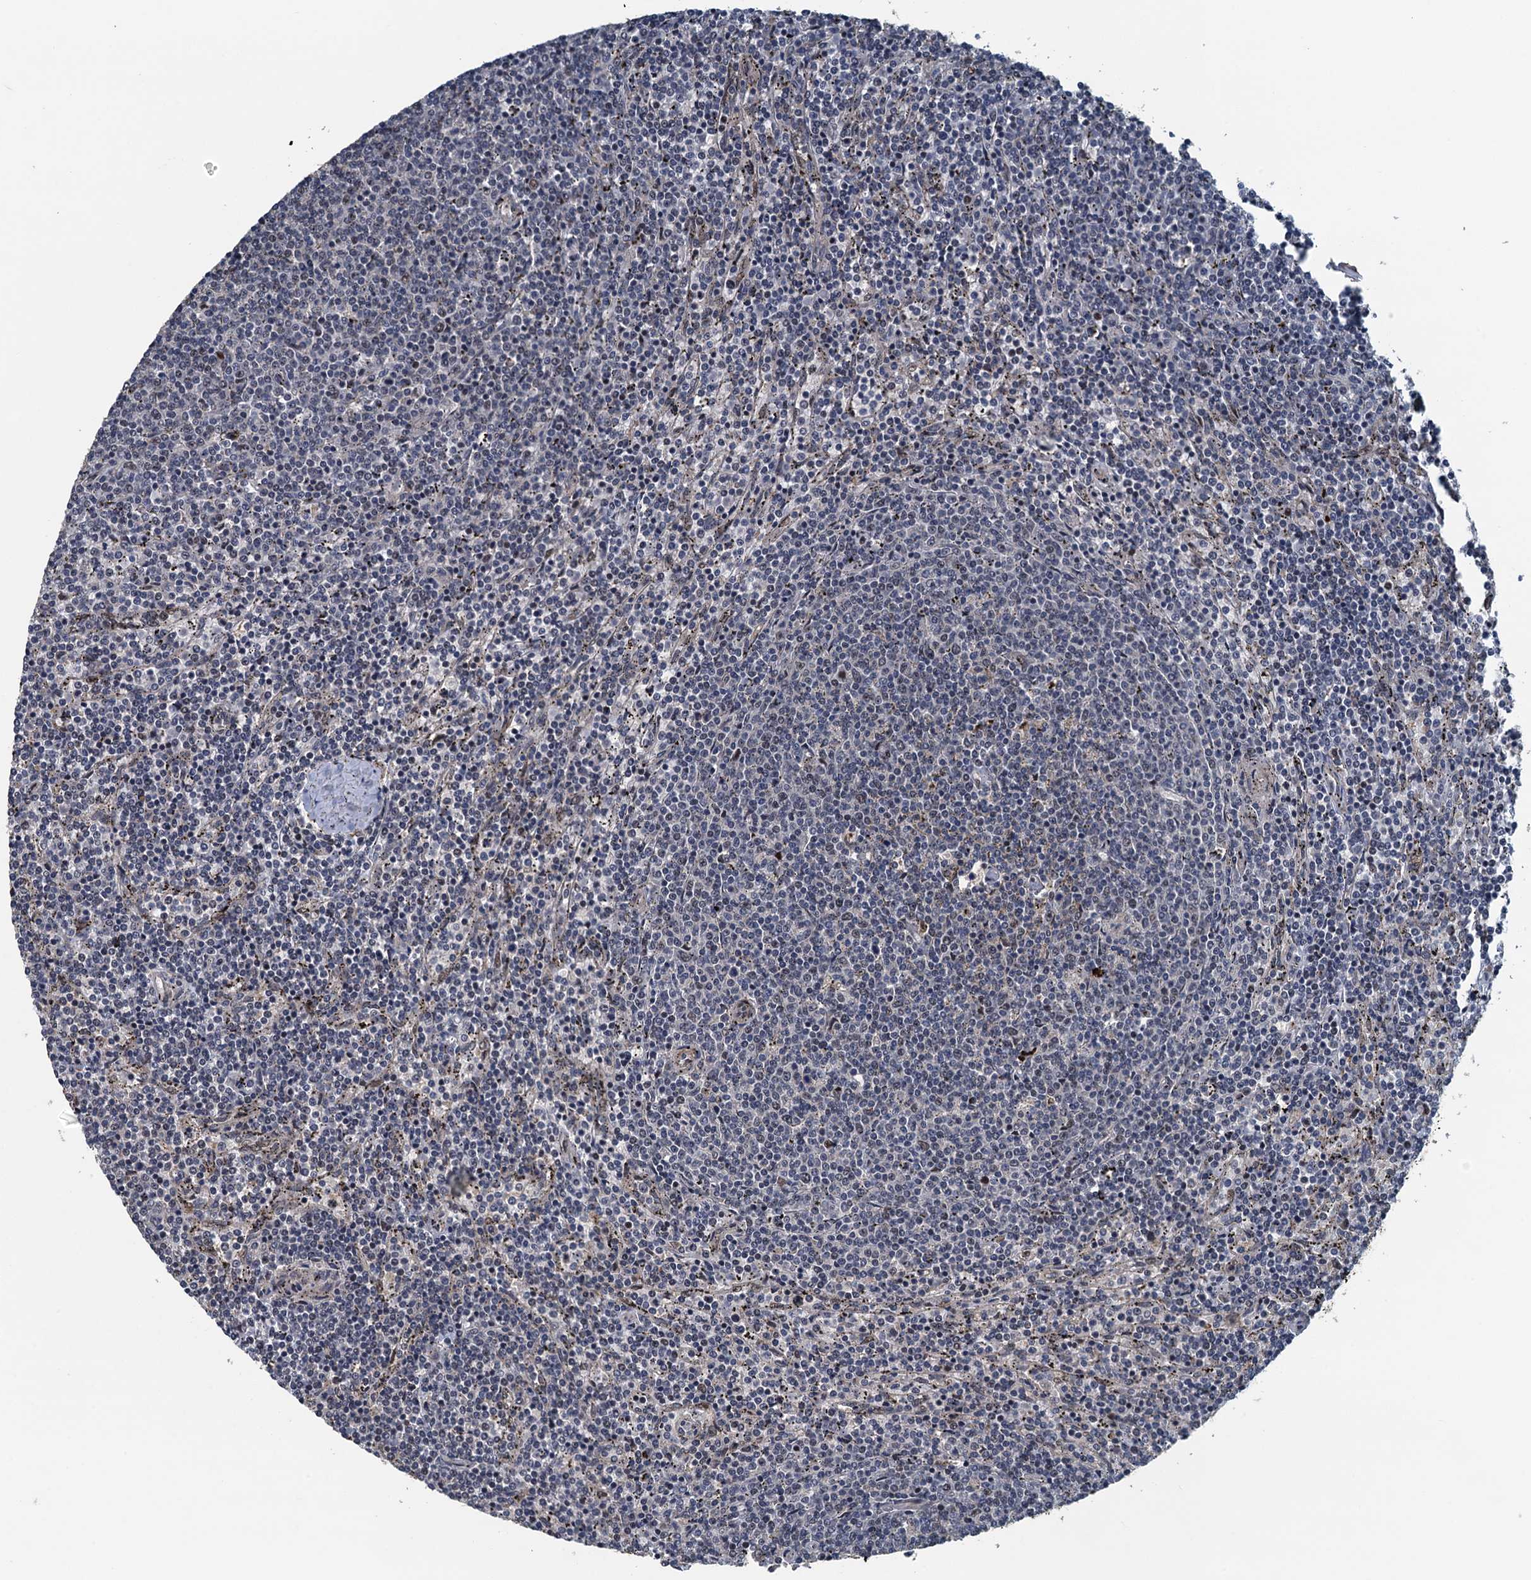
{"staining": {"intensity": "negative", "quantity": "none", "location": "none"}, "tissue": "lymphoma", "cell_type": "Tumor cells", "image_type": "cancer", "snomed": [{"axis": "morphology", "description": "Malignant lymphoma, non-Hodgkin's type, Low grade"}, {"axis": "topography", "description": "Spleen"}], "caption": "Malignant lymphoma, non-Hodgkin's type (low-grade) was stained to show a protein in brown. There is no significant staining in tumor cells.", "gene": "AGRN", "patient": {"sex": "female", "age": 50}}